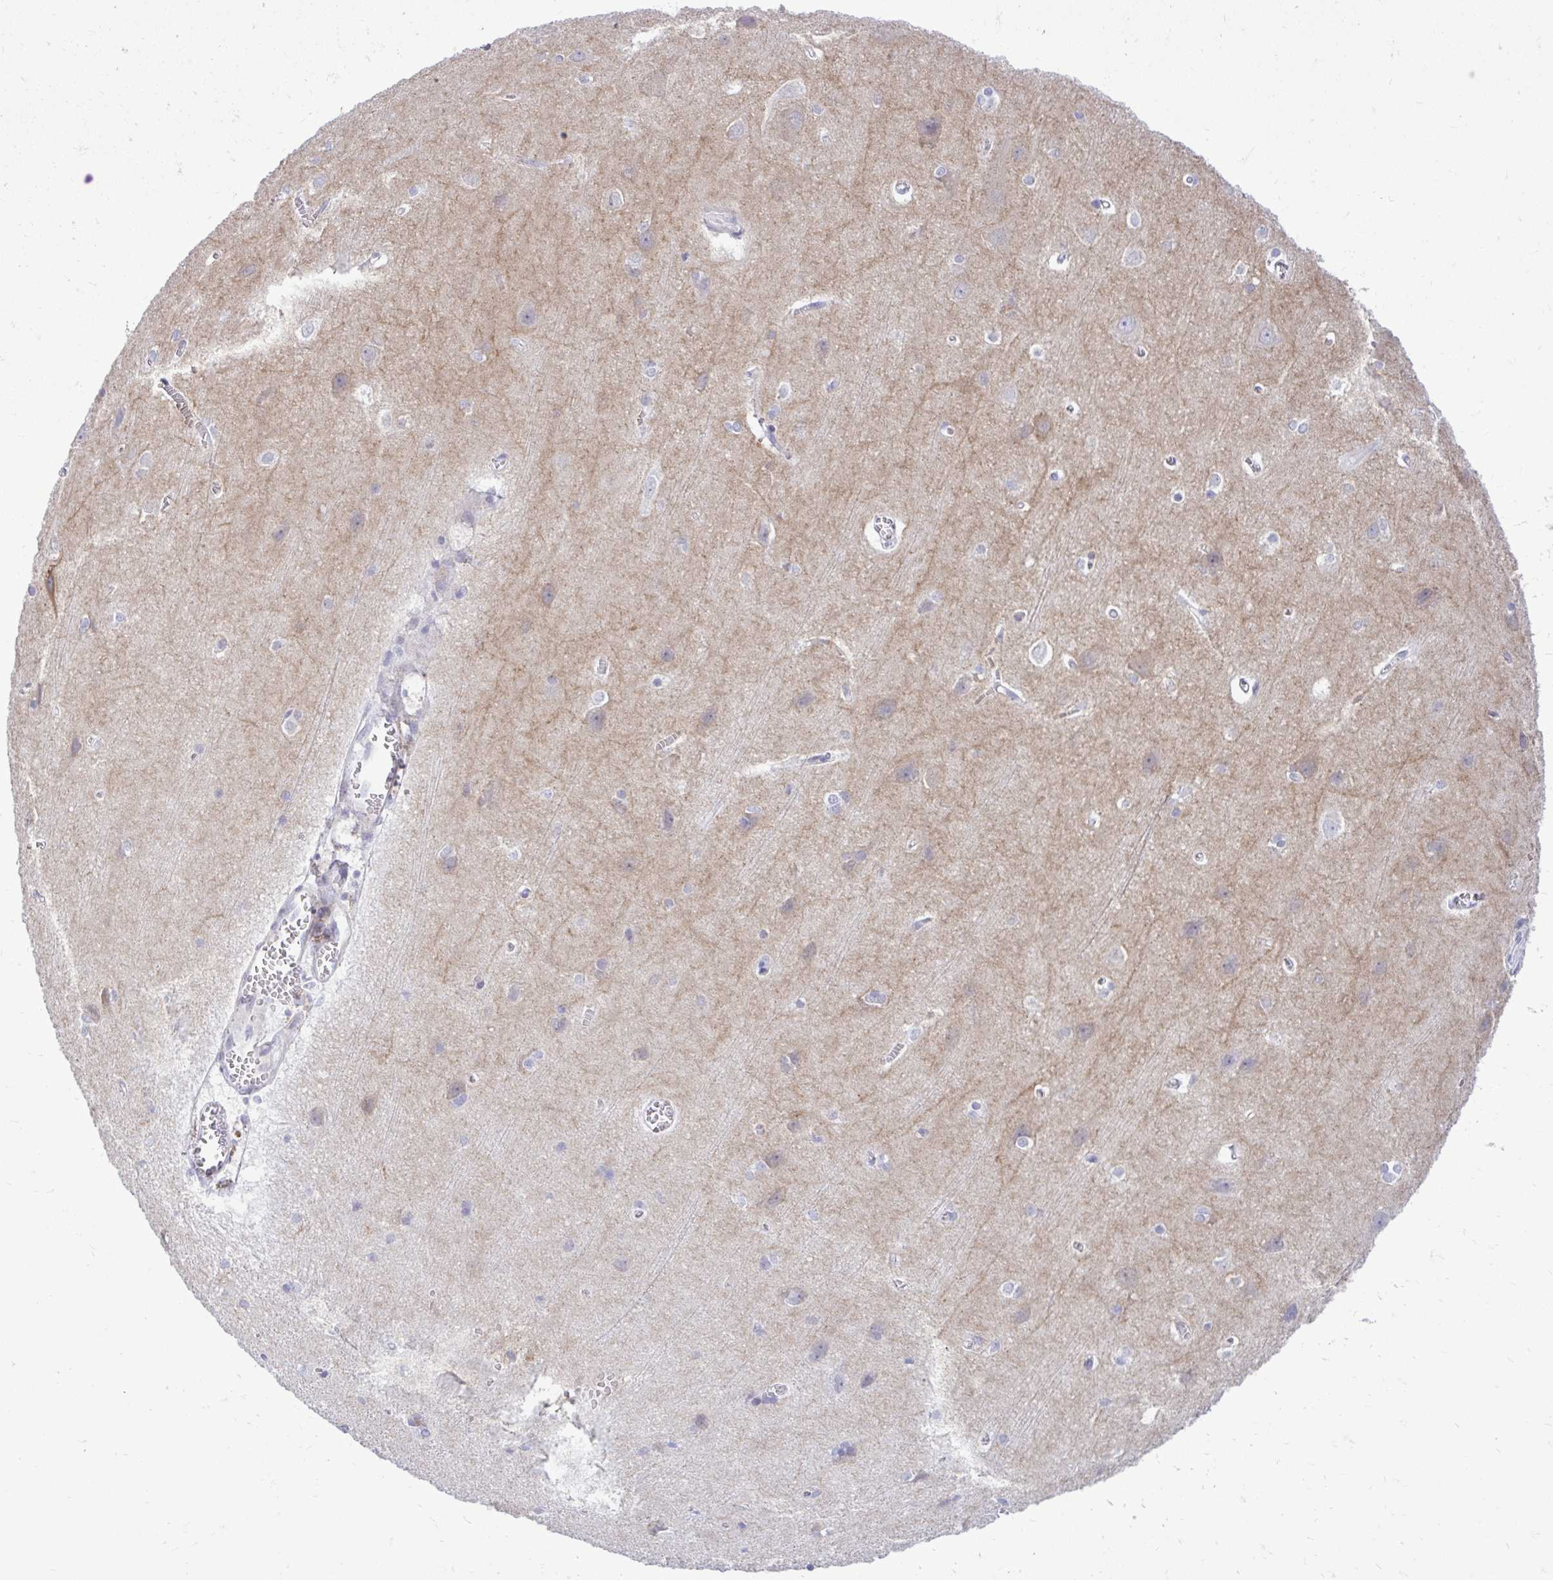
{"staining": {"intensity": "negative", "quantity": "none", "location": "none"}, "tissue": "cerebral cortex", "cell_type": "Endothelial cells", "image_type": "normal", "snomed": [{"axis": "morphology", "description": "Normal tissue, NOS"}, {"axis": "topography", "description": "Cerebral cortex"}], "caption": "This is an immunohistochemistry (IHC) image of normal human cerebral cortex. There is no expression in endothelial cells.", "gene": "GABRA1", "patient": {"sex": "male", "age": 37}}